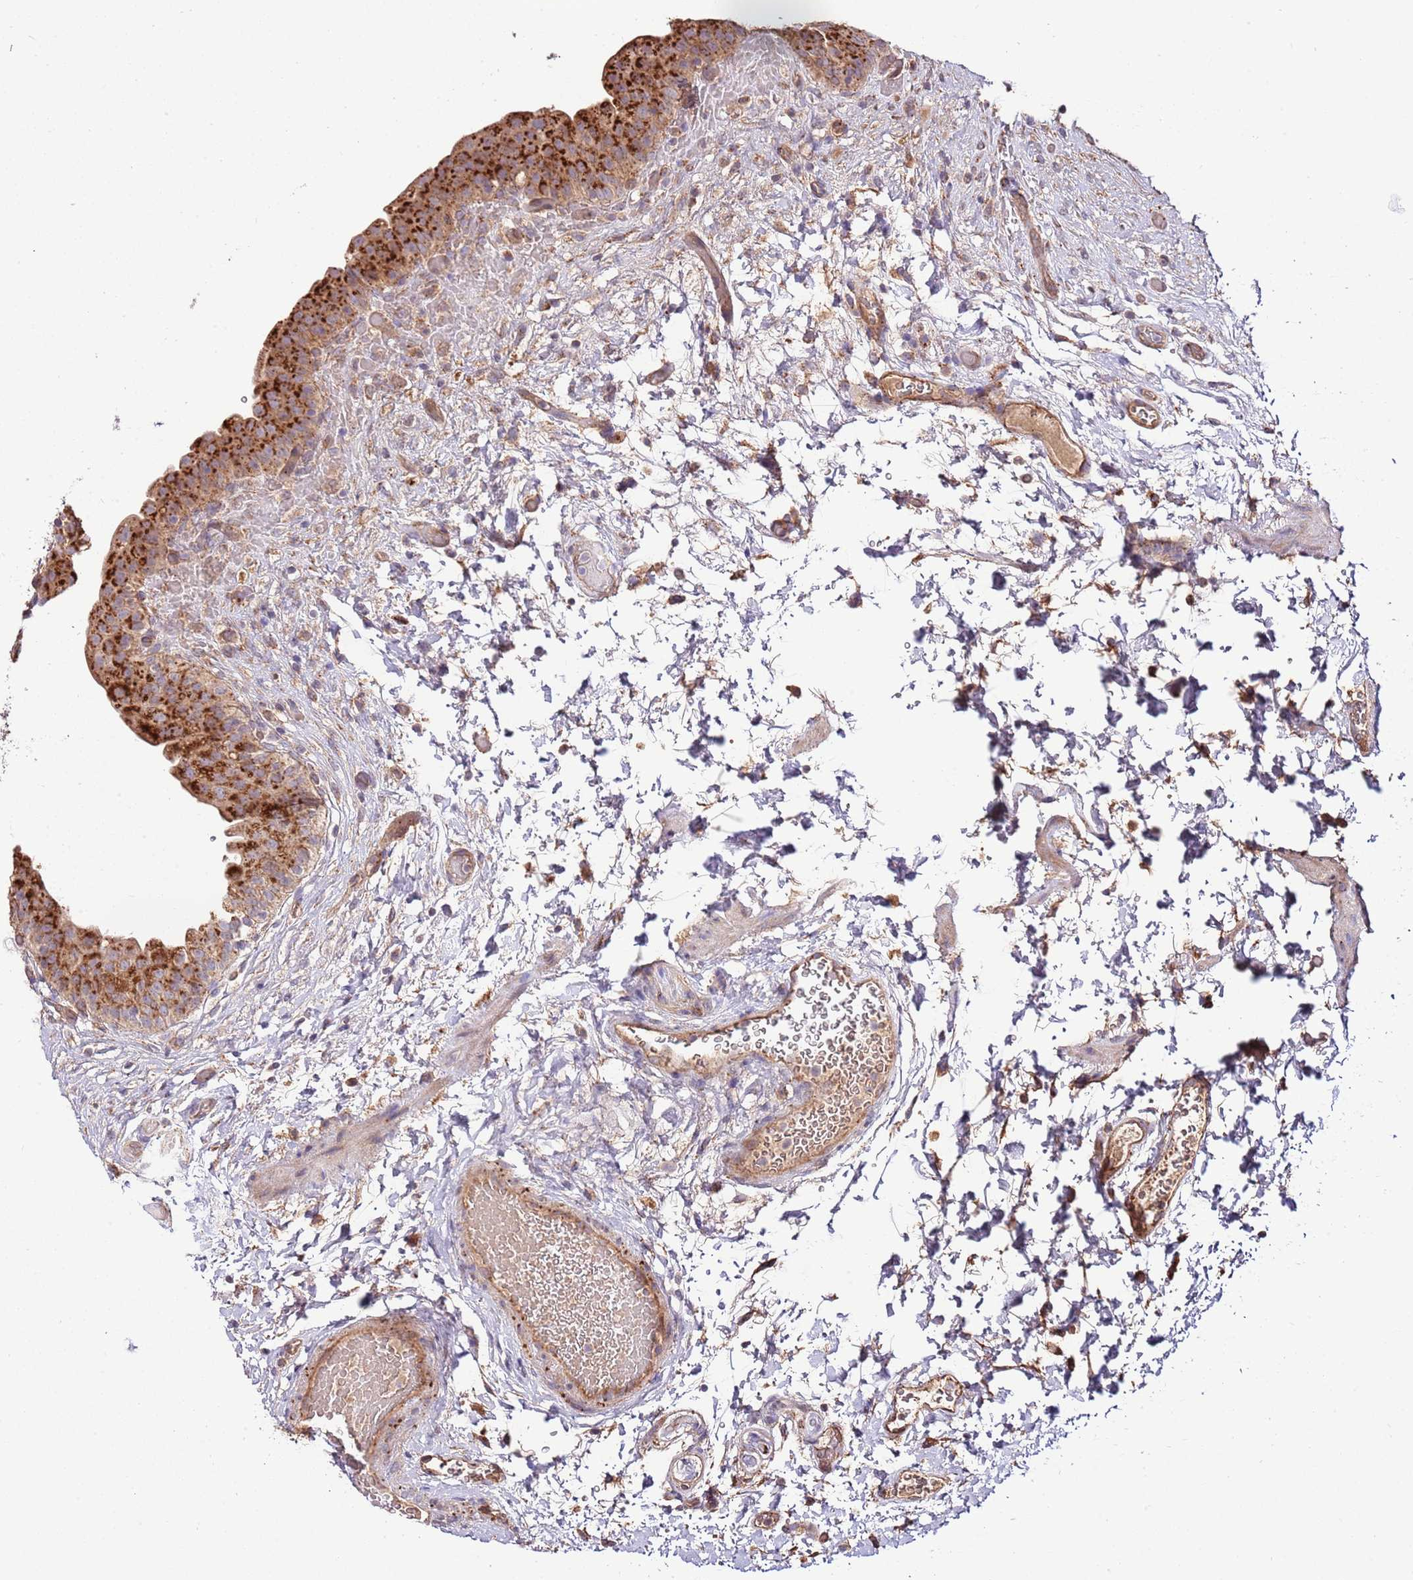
{"staining": {"intensity": "strong", "quantity": ">75%", "location": "cytoplasmic/membranous"}, "tissue": "urinary bladder", "cell_type": "Urothelial cells", "image_type": "normal", "snomed": [{"axis": "morphology", "description": "Normal tissue, NOS"}, {"axis": "topography", "description": "Urinary bladder"}], "caption": "A high-resolution micrograph shows IHC staining of normal urinary bladder, which exhibits strong cytoplasmic/membranous expression in about >75% of urothelial cells.", "gene": "DOCK6", "patient": {"sex": "male", "age": 69}}